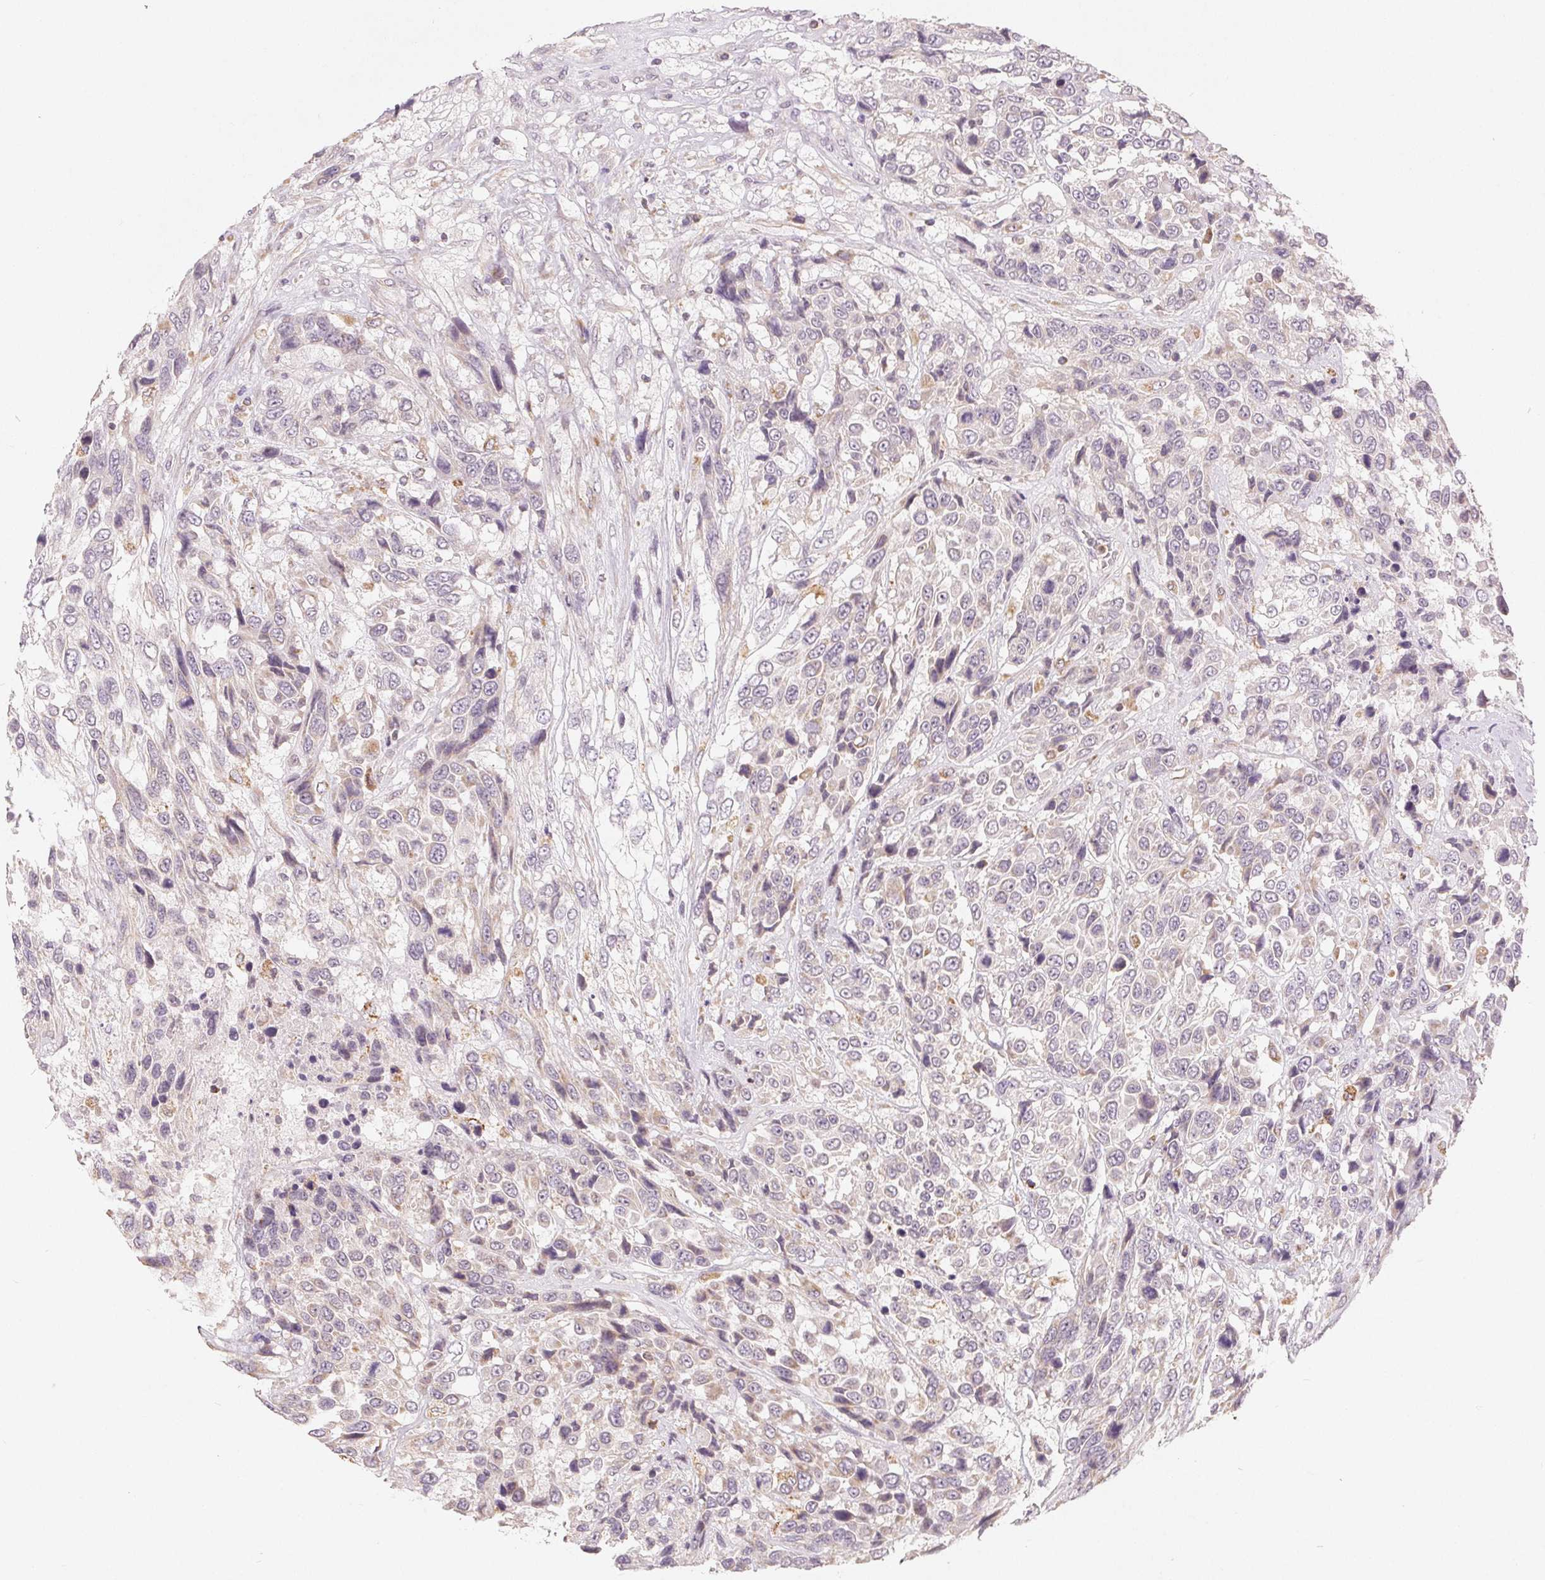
{"staining": {"intensity": "negative", "quantity": "none", "location": "none"}, "tissue": "urothelial cancer", "cell_type": "Tumor cells", "image_type": "cancer", "snomed": [{"axis": "morphology", "description": "Urothelial carcinoma, High grade"}, {"axis": "topography", "description": "Urinary bladder"}], "caption": "The histopathology image shows no significant staining in tumor cells of high-grade urothelial carcinoma.", "gene": "GHITM", "patient": {"sex": "female", "age": 70}}